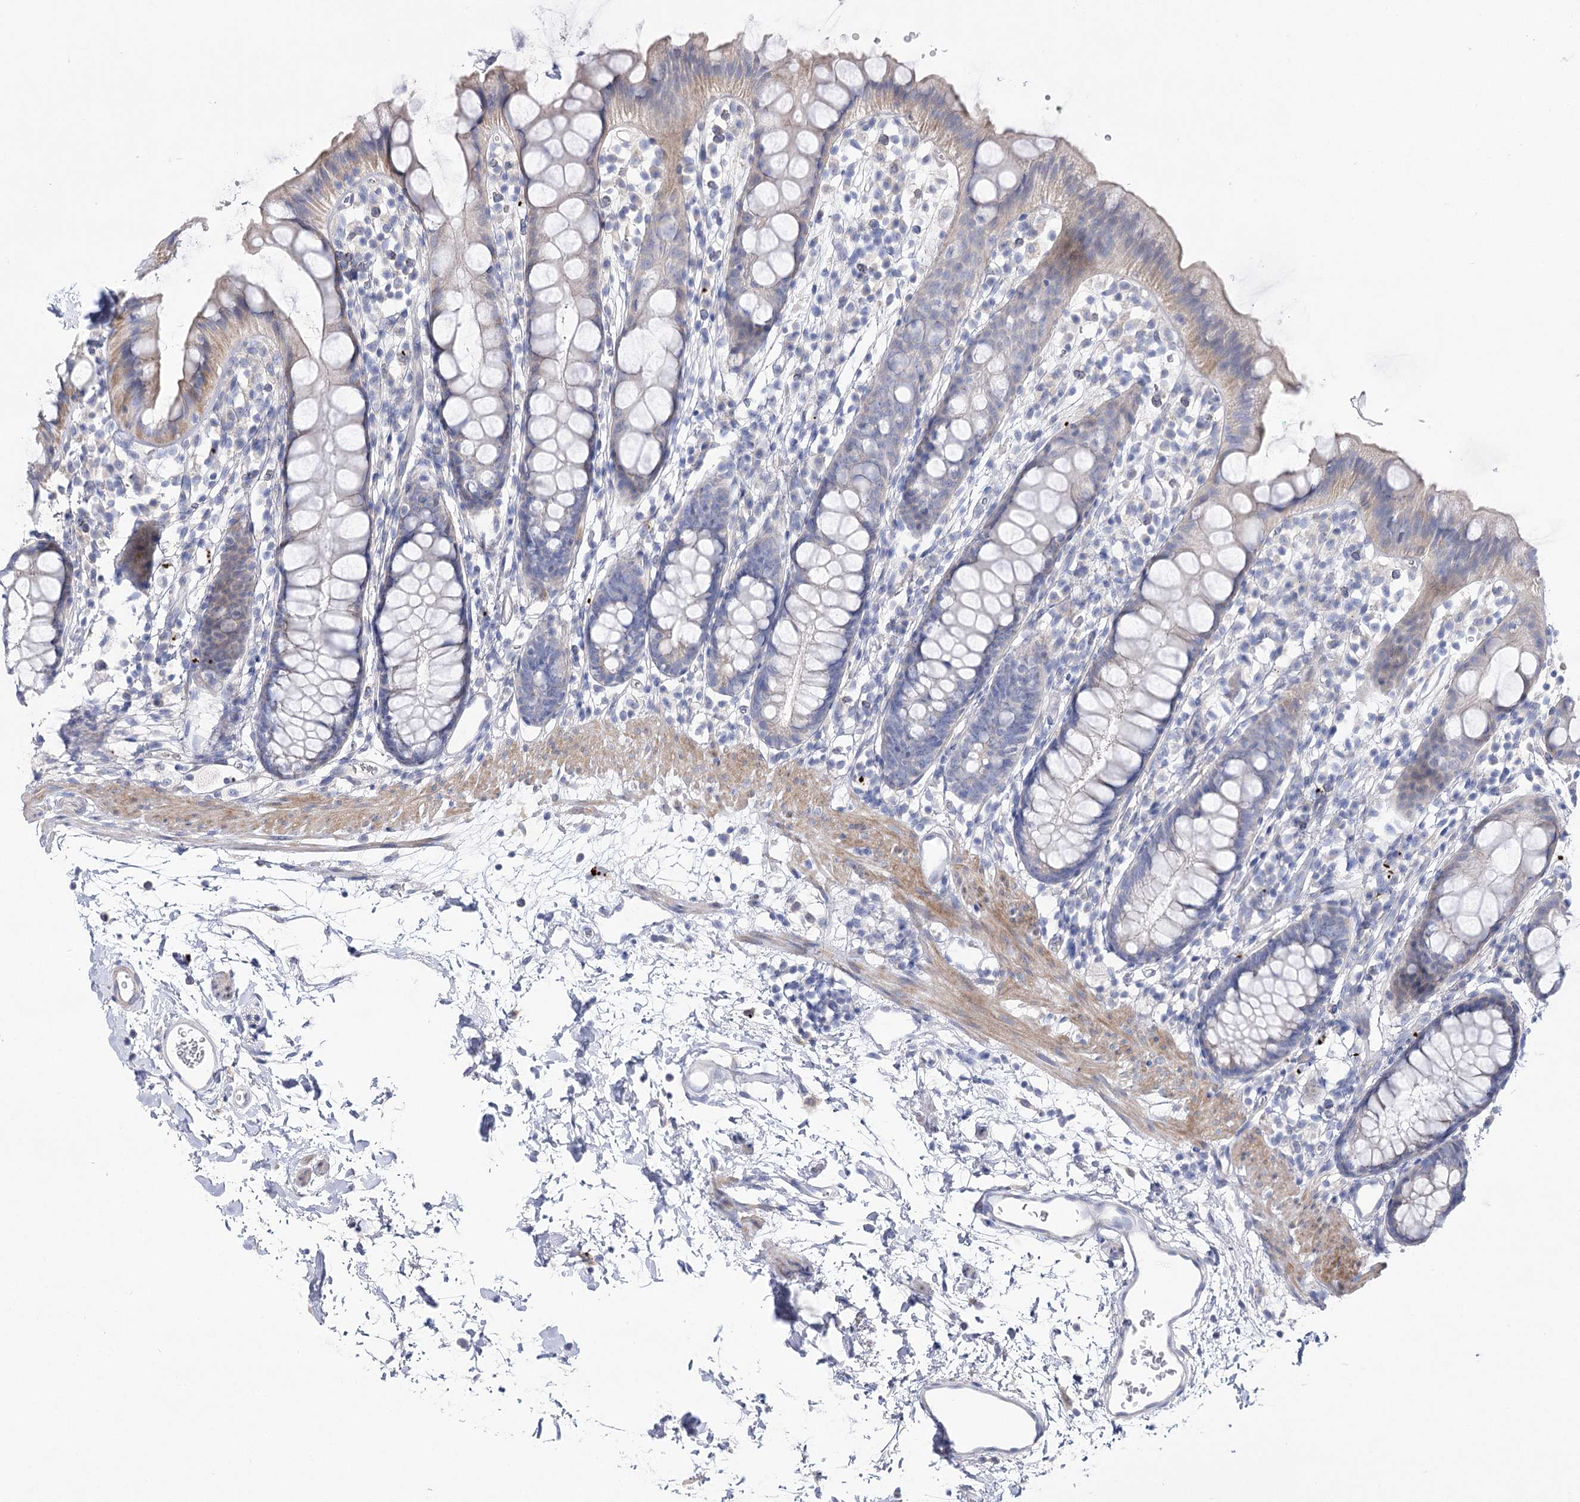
{"staining": {"intensity": "moderate", "quantity": "<25%", "location": "cytoplasmic/membranous"}, "tissue": "rectum", "cell_type": "Glandular cells", "image_type": "normal", "snomed": [{"axis": "morphology", "description": "Normal tissue, NOS"}, {"axis": "topography", "description": "Rectum"}], "caption": "Rectum stained with a brown dye reveals moderate cytoplasmic/membranous positive expression in about <25% of glandular cells.", "gene": "NRAP", "patient": {"sex": "female", "age": 65}}